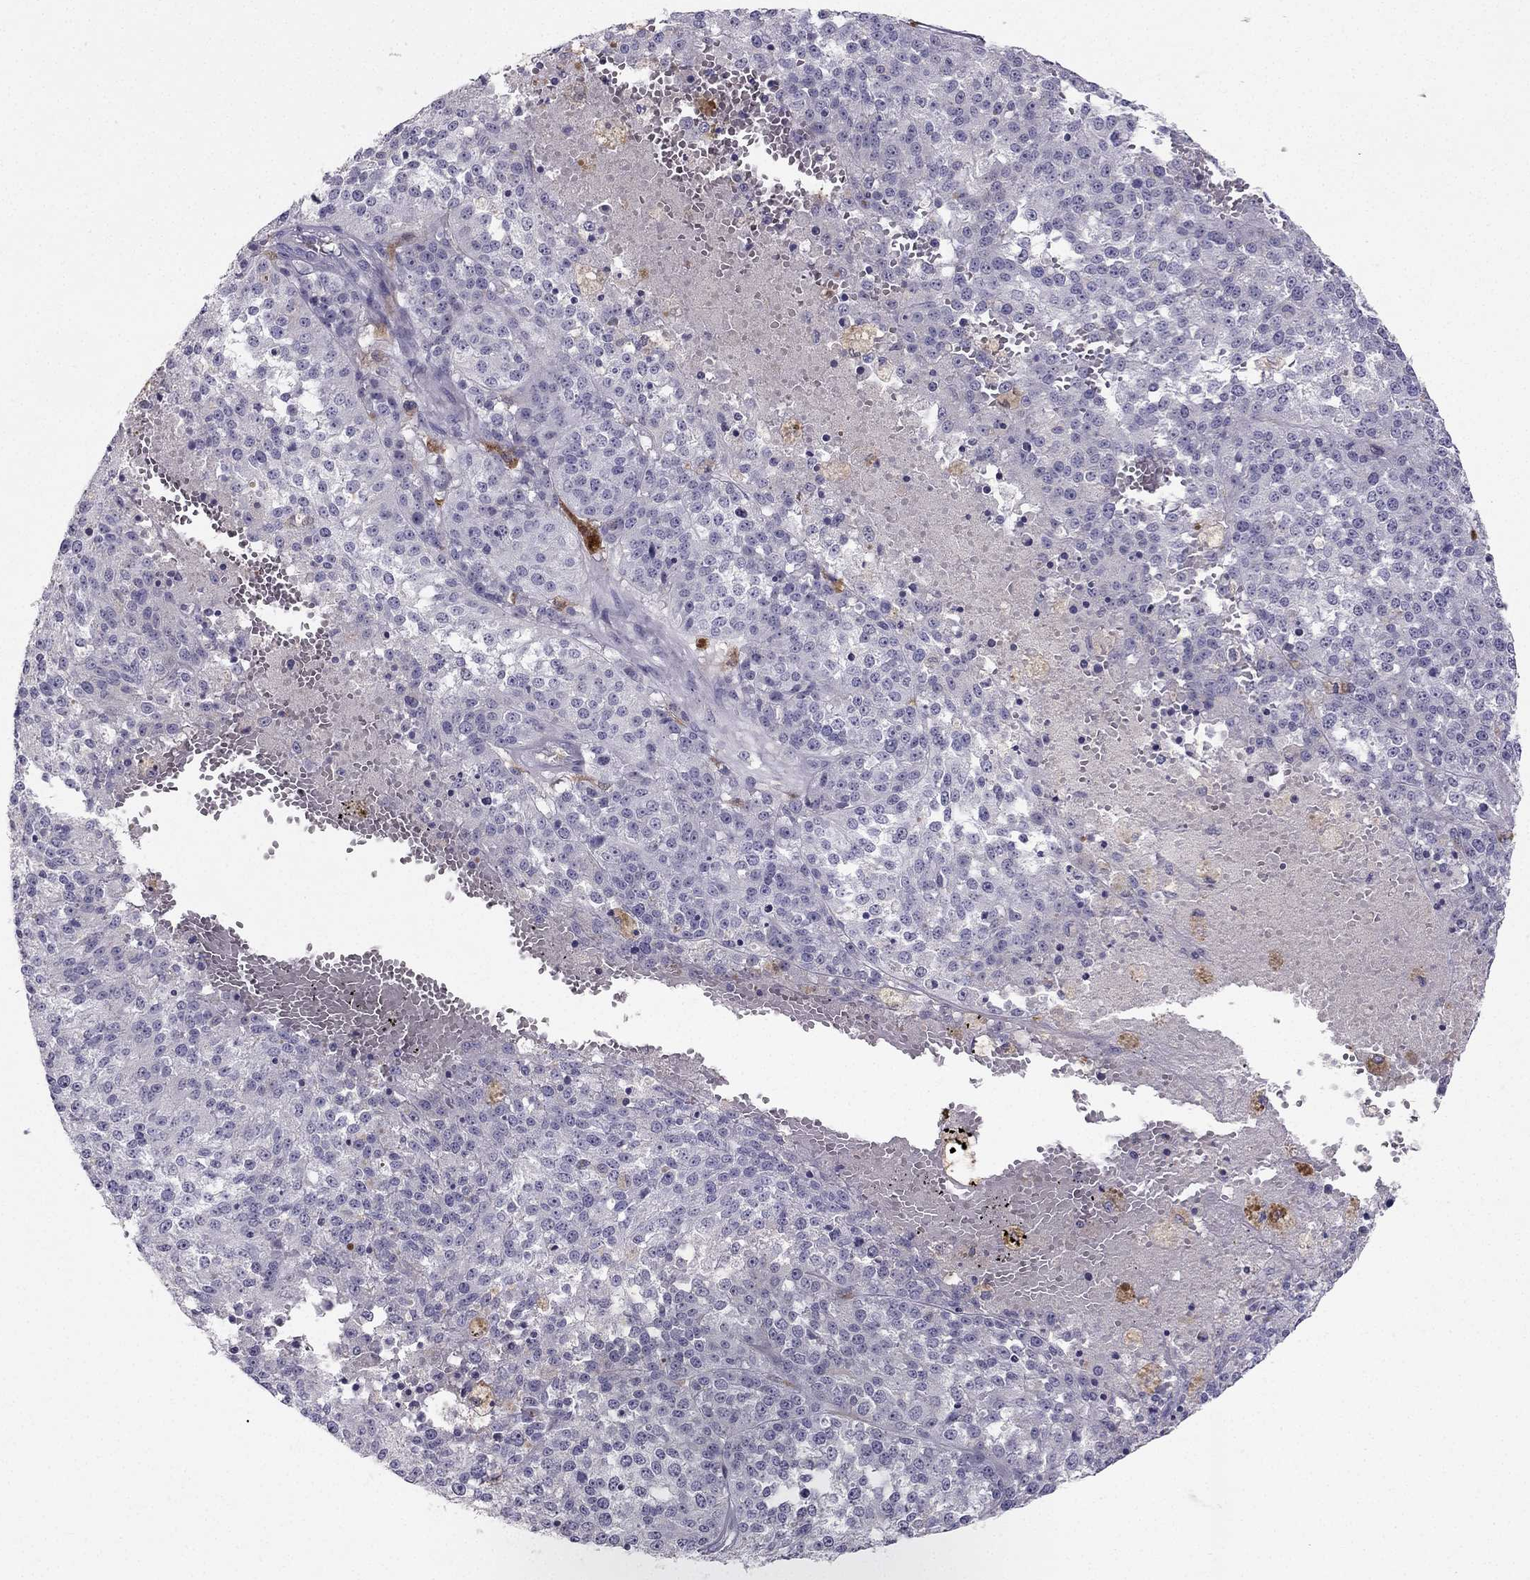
{"staining": {"intensity": "negative", "quantity": "none", "location": "none"}, "tissue": "melanoma", "cell_type": "Tumor cells", "image_type": "cancer", "snomed": [{"axis": "morphology", "description": "Malignant melanoma, Metastatic site"}, {"axis": "topography", "description": "Lymph node"}], "caption": "Immunohistochemical staining of human malignant melanoma (metastatic site) displays no significant expression in tumor cells.", "gene": "LMTK3", "patient": {"sex": "female", "age": 64}}